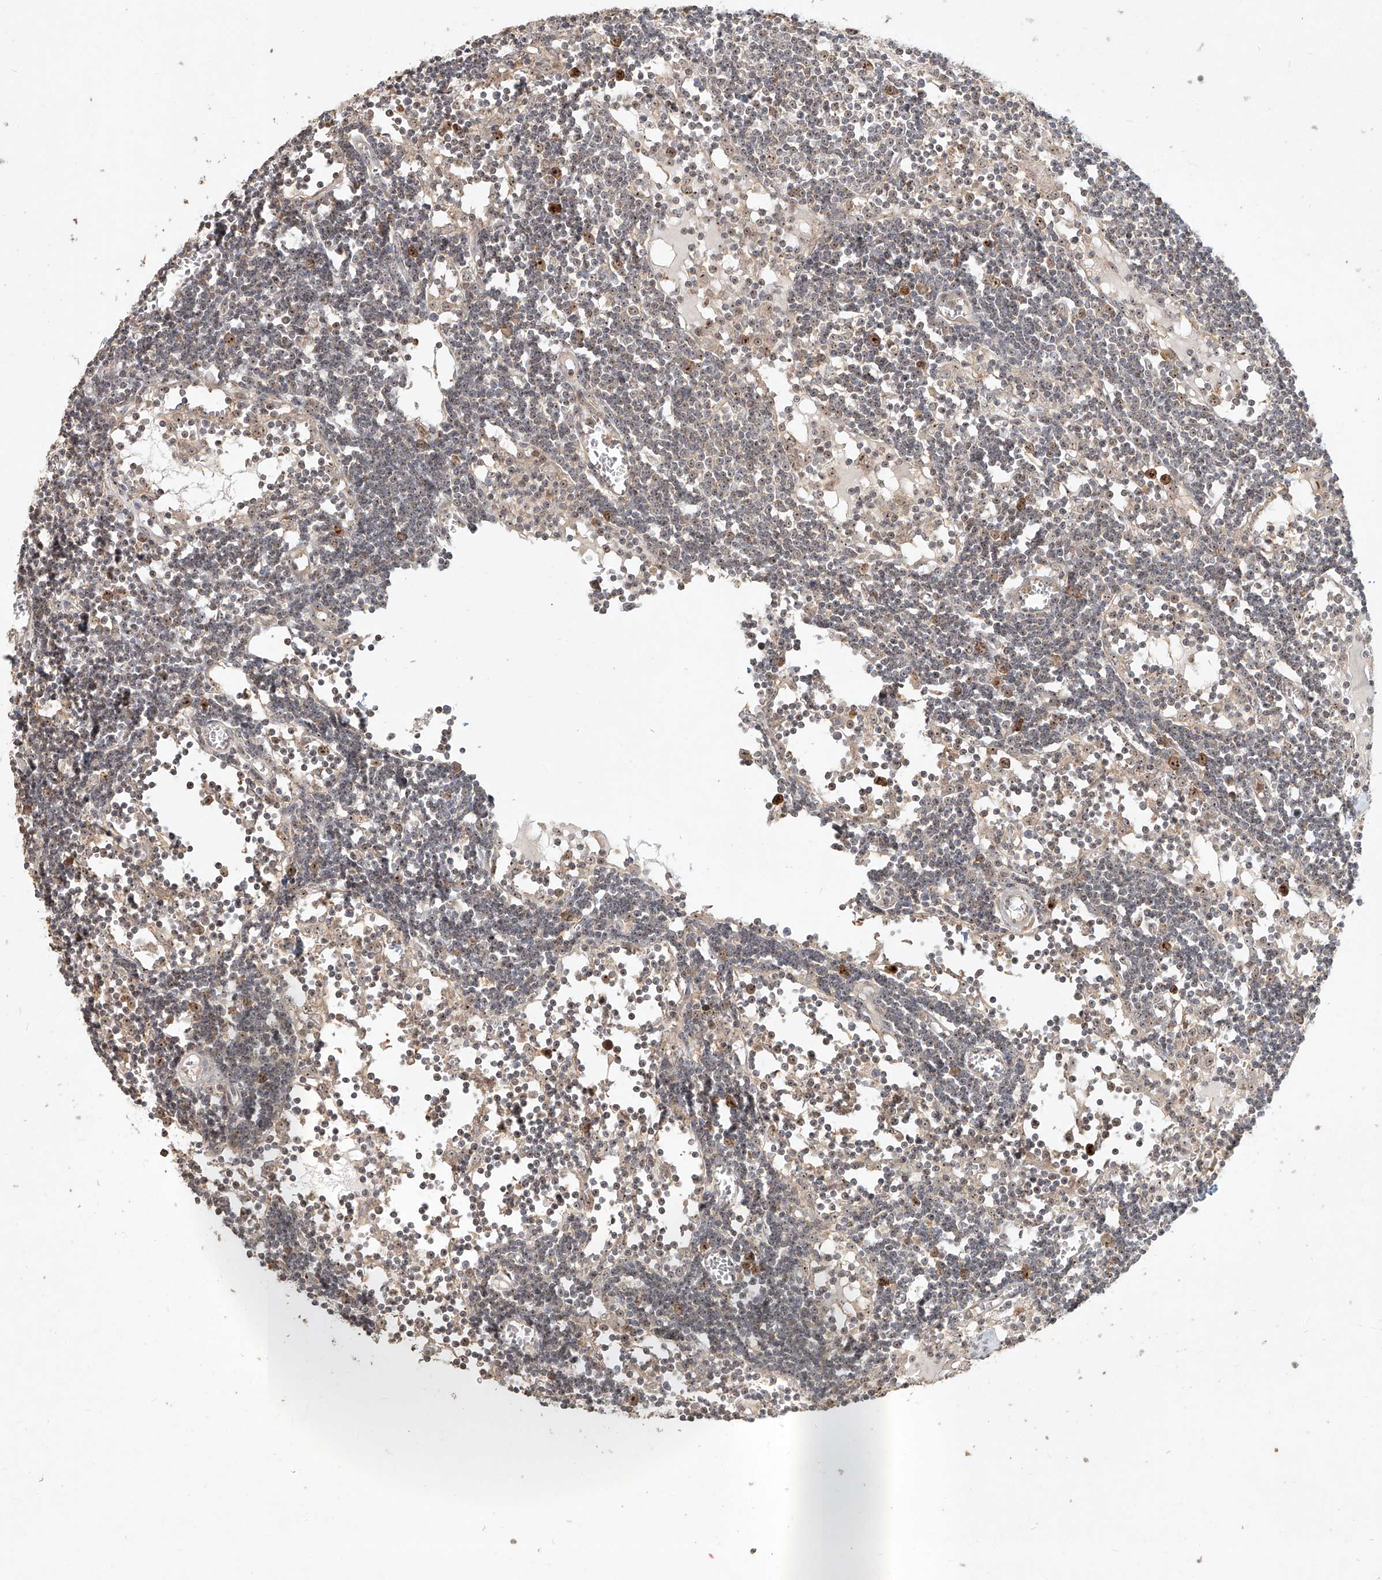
{"staining": {"intensity": "moderate", "quantity": "25%-75%", "location": "cytoplasmic/membranous,nuclear"}, "tissue": "lymph node", "cell_type": "Germinal center cells", "image_type": "normal", "snomed": [{"axis": "morphology", "description": "Normal tissue, NOS"}, {"axis": "topography", "description": "Lymph node"}], "caption": "Immunohistochemistry (DAB (3,3'-diaminobenzidine)) staining of unremarkable lymph node shows moderate cytoplasmic/membranous,nuclear protein positivity in approximately 25%-75% of germinal center cells. Nuclei are stained in blue.", "gene": "BYSL", "patient": {"sex": "female", "age": 11}}